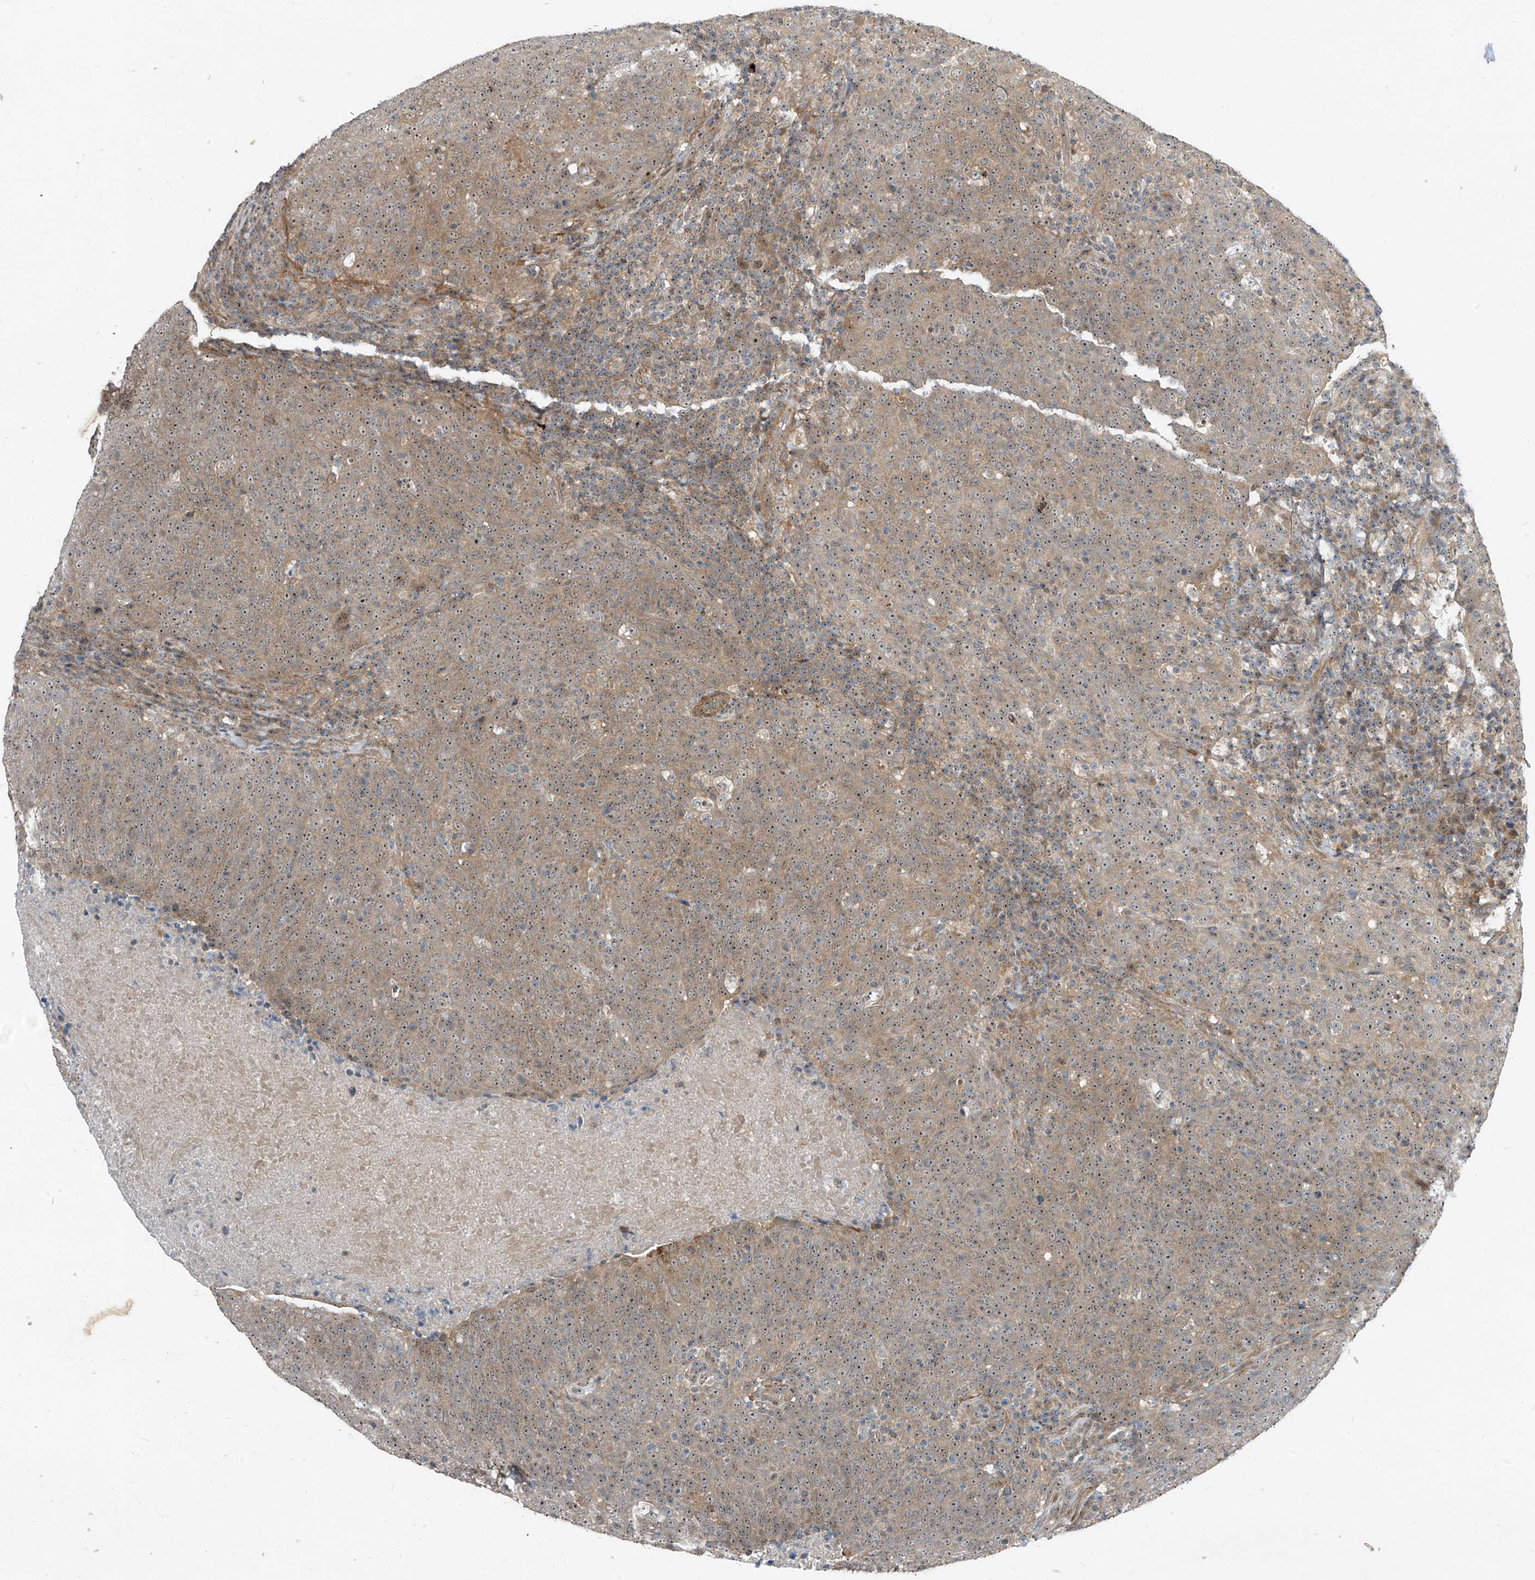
{"staining": {"intensity": "weak", "quantity": "25%-75%", "location": "cytoplasmic/membranous,nuclear"}, "tissue": "head and neck cancer", "cell_type": "Tumor cells", "image_type": "cancer", "snomed": [{"axis": "morphology", "description": "Squamous cell carcinoma, NOS"}, {"axis": "morphology", "description": "Squamous cell carcinoma, metastatic, NOS"}, {"axis": "topography", "description": "Lymph node"}, {"axis": "topography", "description": "Head-Neck"}], "caption": "Immunohistochemical staining of human head and neck squamous cell carcinoma exhibits low levels of weak cytoplasmic/membranous and nuclear protein expression in approximately 25%-75% of tumor cells. Using DAB (brown) and hematoxylin (blue) stains, captured at high magnification using brightfield microscopy.", "gene": "PPCS", "patient": {"sex": "male", "age": 62}}